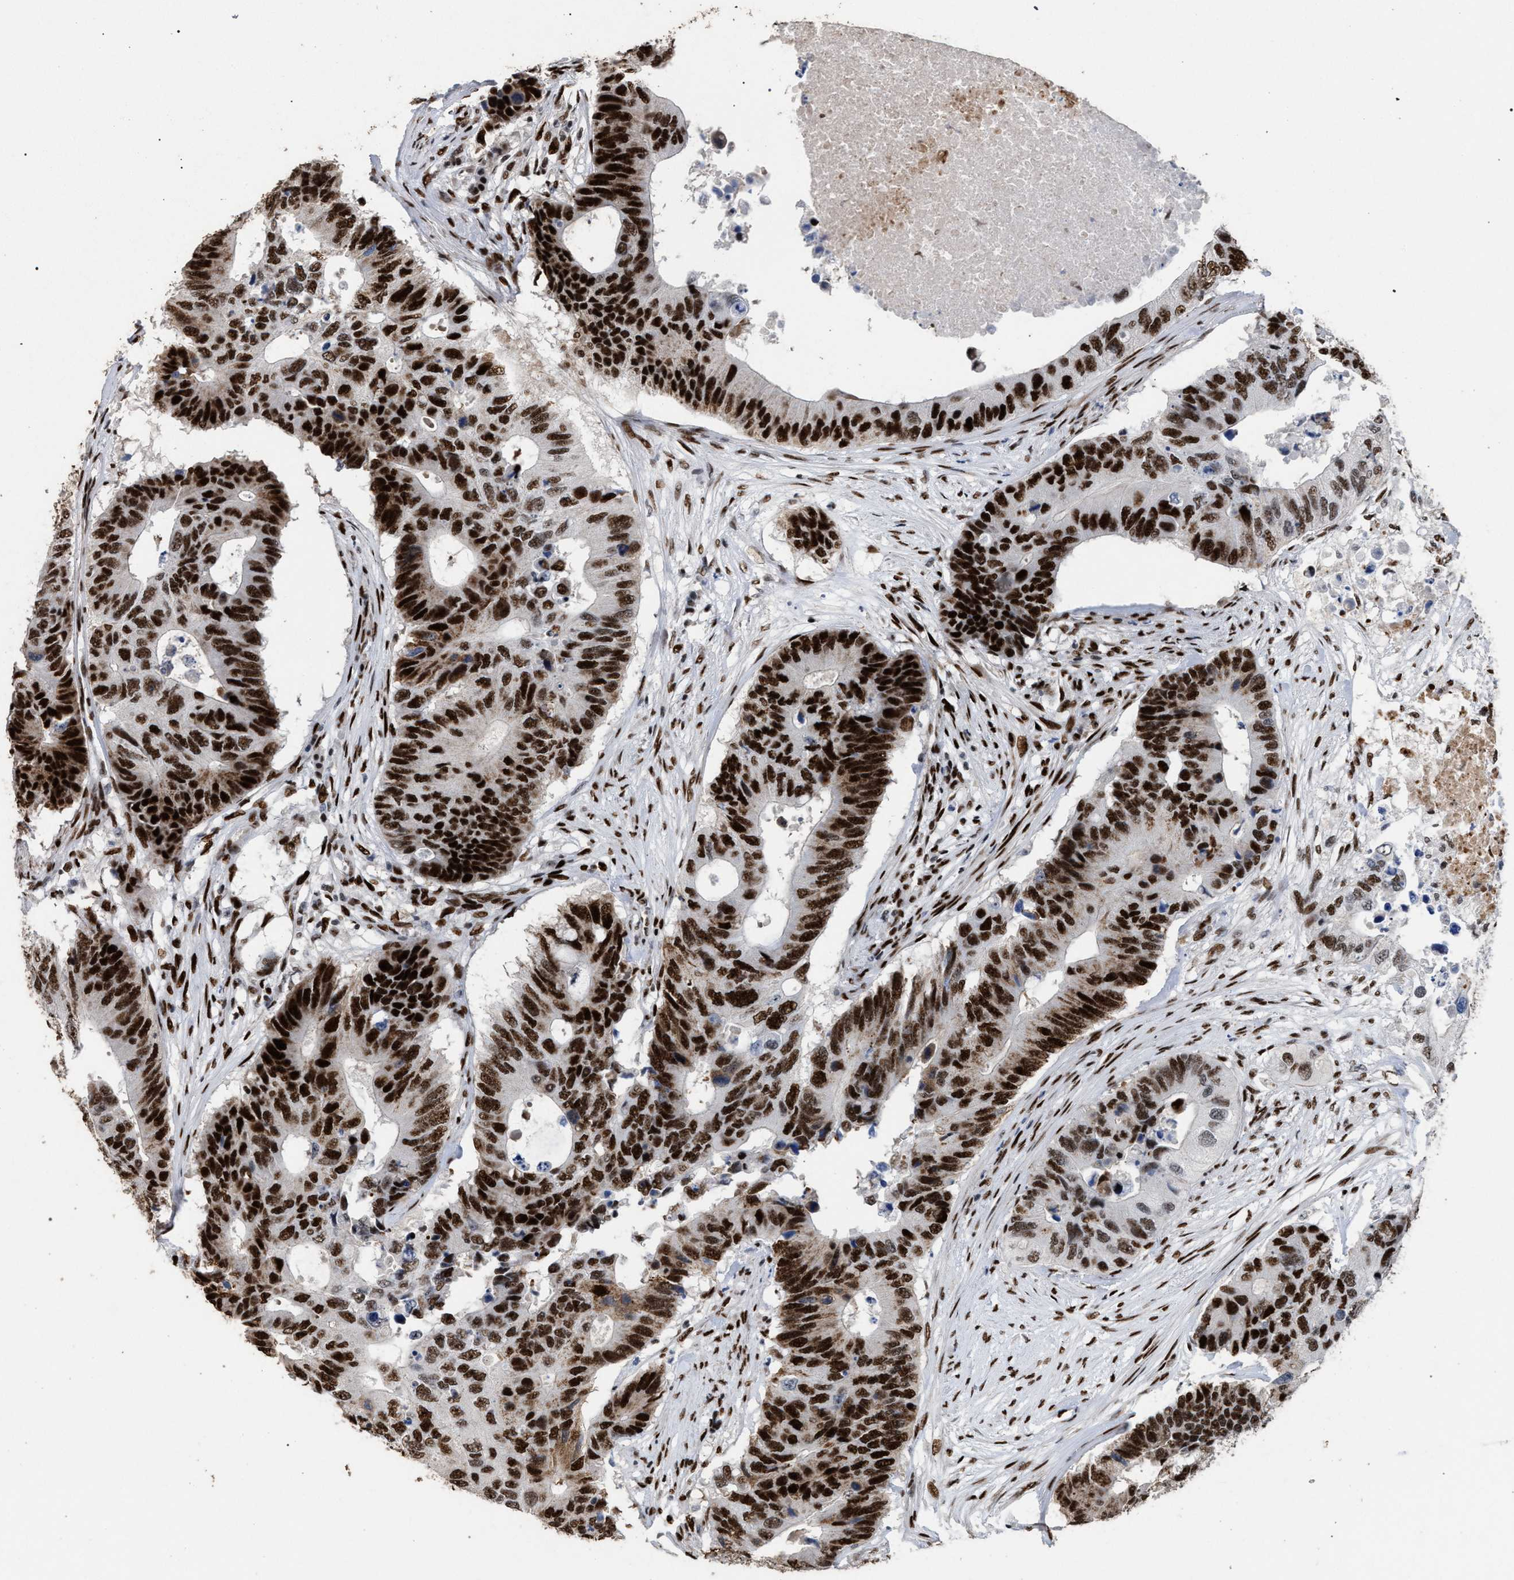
{"staining": {"intensity": "strong", "quantity": ">75%", "location": "nuclear"}, "tissue": "colorectal cancer", "cell_type": "Tumor cells", "image_type": "cancer", "snomed": [{"axis": "morphology", "description": "Adenocarcinoma, NOS"}, {"axis": "topography", "description": "Colon"}], "caption": "Protein positivity by IHC exhibits strong nuclear expression in approximately >75% of tumor cells in adenocarcinoma (colorectal). The protein of interest is shown in brown color, while the nuclei are stained blue.", "gene": "TP53BP1", "patient": {"sex": "male", "age": 71}}